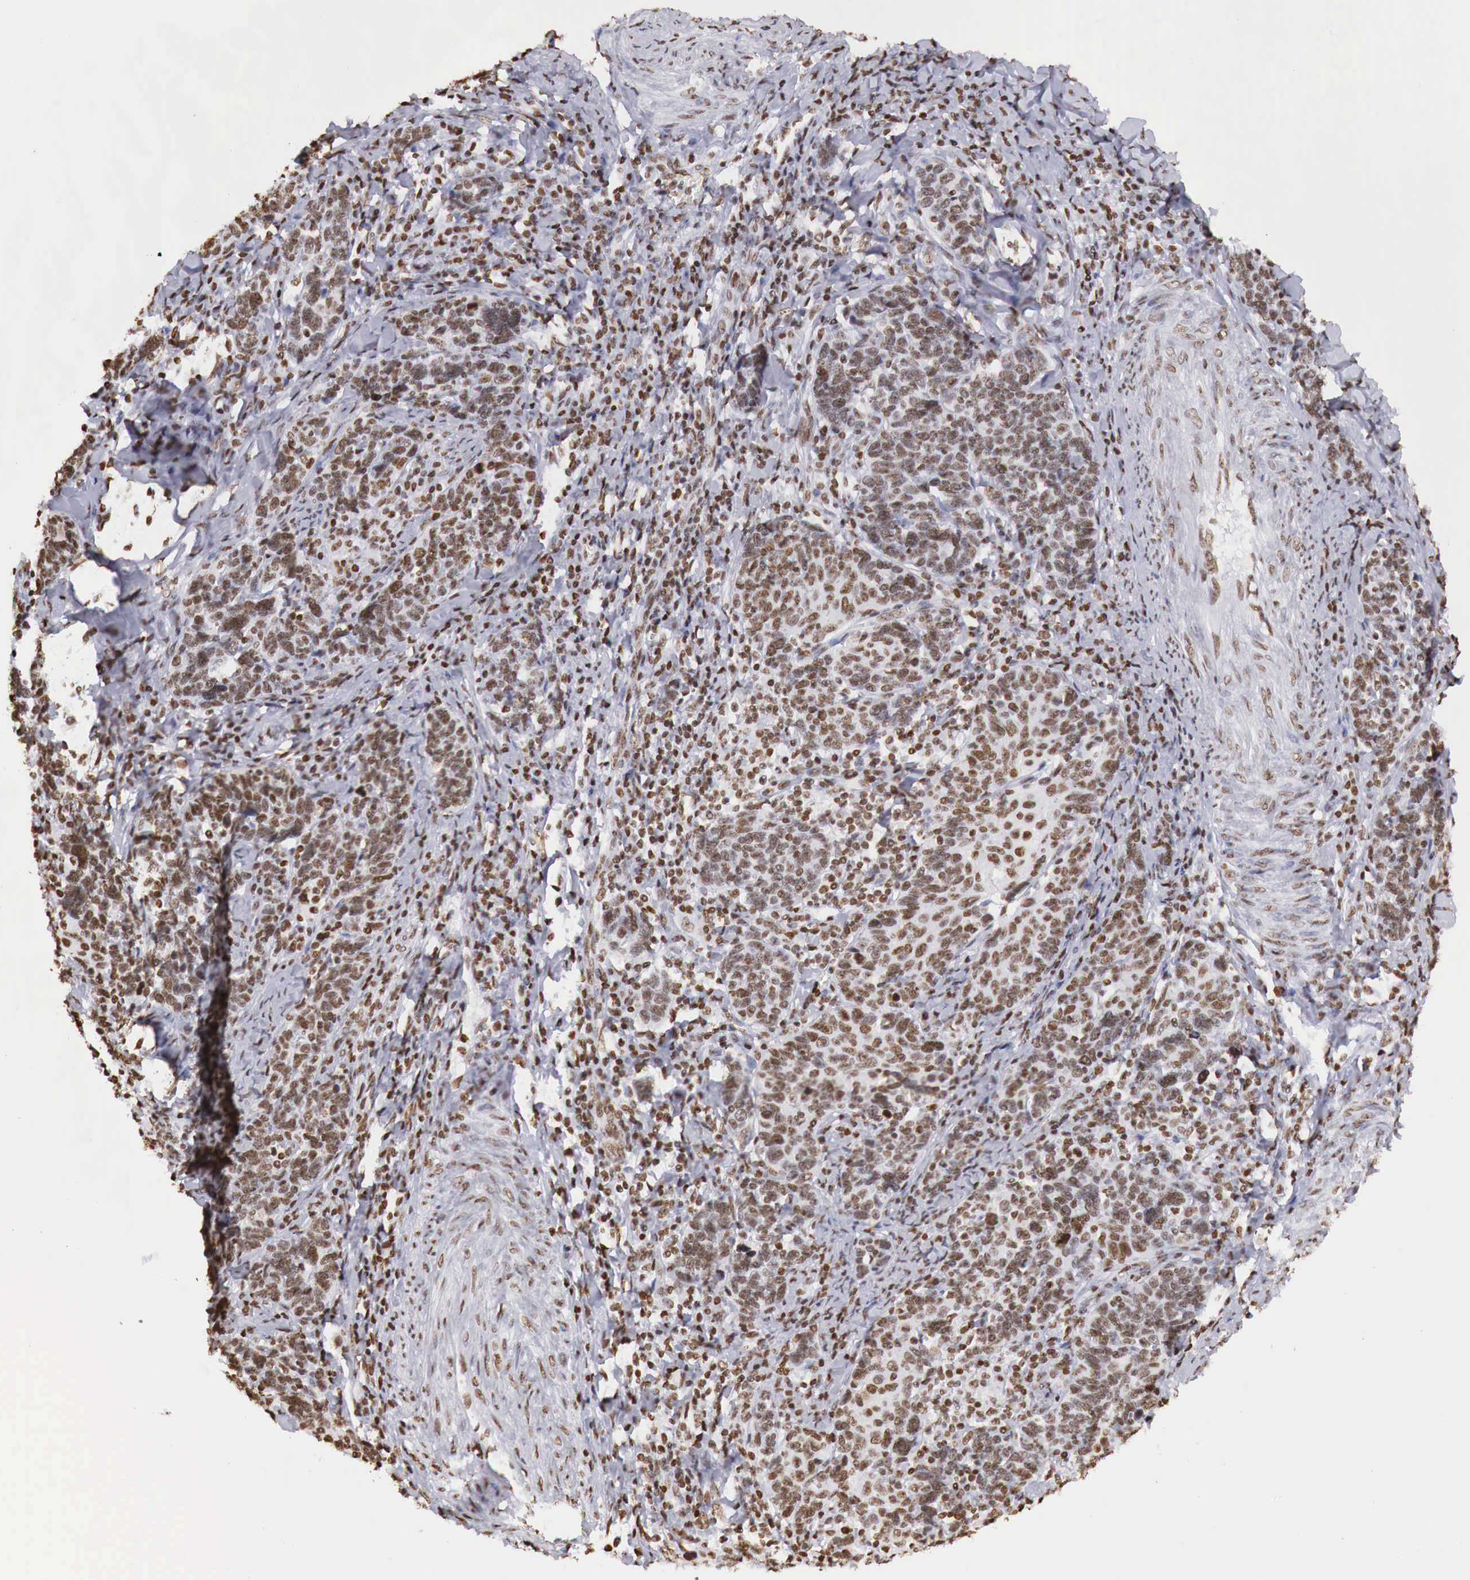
{"staining": {"intensity": "strong", "quantity": ">75%", "location": "nuclear"}, "tissue": "cervical cancer", "cell_type": "Tumor cells", "image_type": "cancer", "snomed": [{"axis": "morphology", "description": "Squamous cell carcinoma, NOS"}, {"axis": "topography", "description": "Cervix"}], "caption": "This is an image of immunohistochemistry (IHC) staining of cervical cancer (squamous cell carcinoma), which shows strong staining in the nuclear of tumor cells.", "gene": "DKC1", "patient": {"sex": "female", "age": 41}}